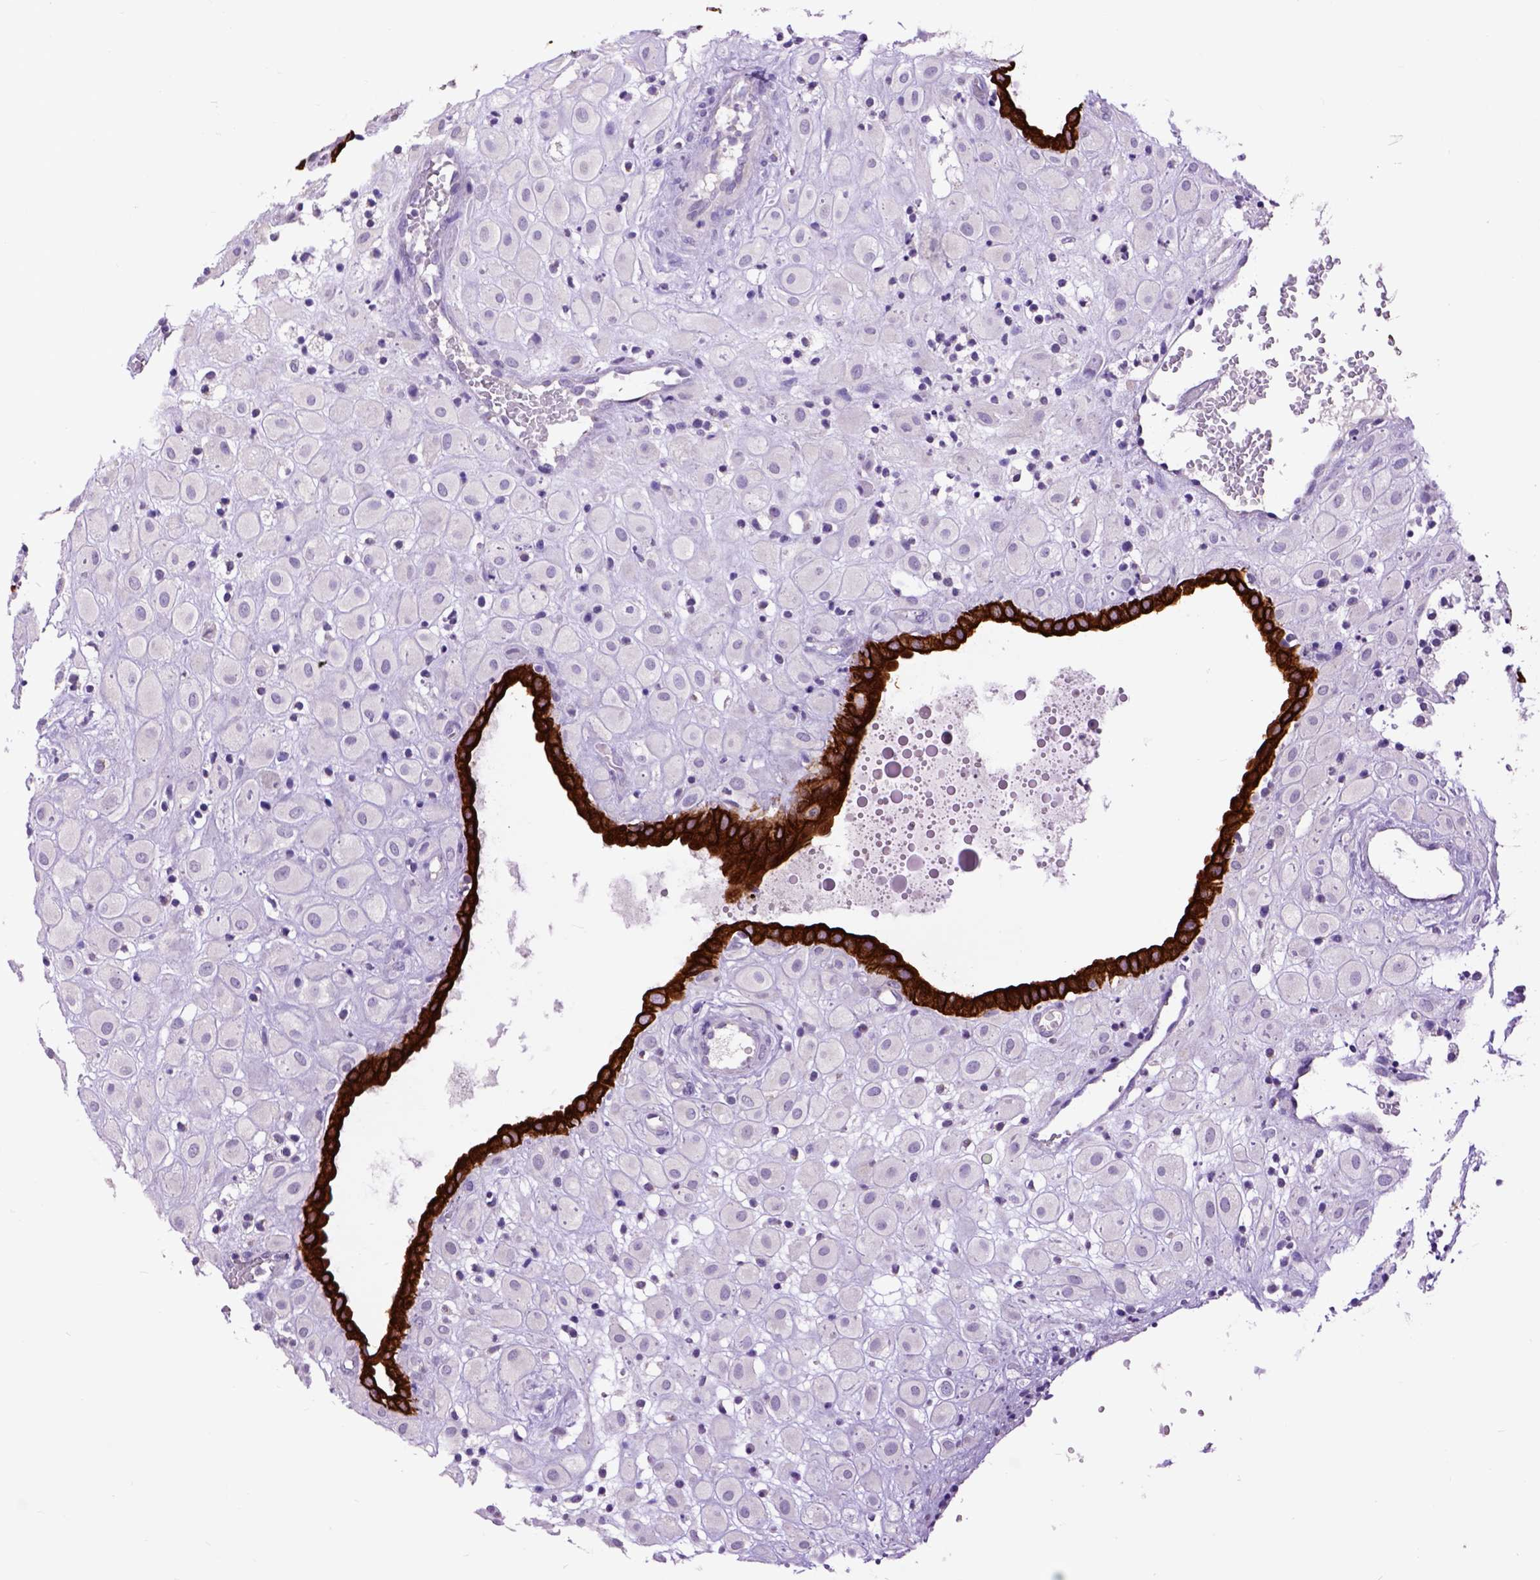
{"staining": {"intensity": "negative", "quantity": "none", "location": "none"}, "tissue": "placenta", "cell_type": "Decidual cells", "image_type": "normal", "snomed": [{"axis": "morphology", "description": "Normal tissue, NOS"}, {"axis": "topography", "description": "Placenta"}], "caption": "Immunohistochemistry (IHC) histopathology image of benign placenta: human placenta stained with DAB (3,3'-diaminobenzidine) displays no significant protein positivity in decidual cells. Nuclei are stained in blue.", "gene": "RAB25", "patient": {"sex": "female", "age": 24}}